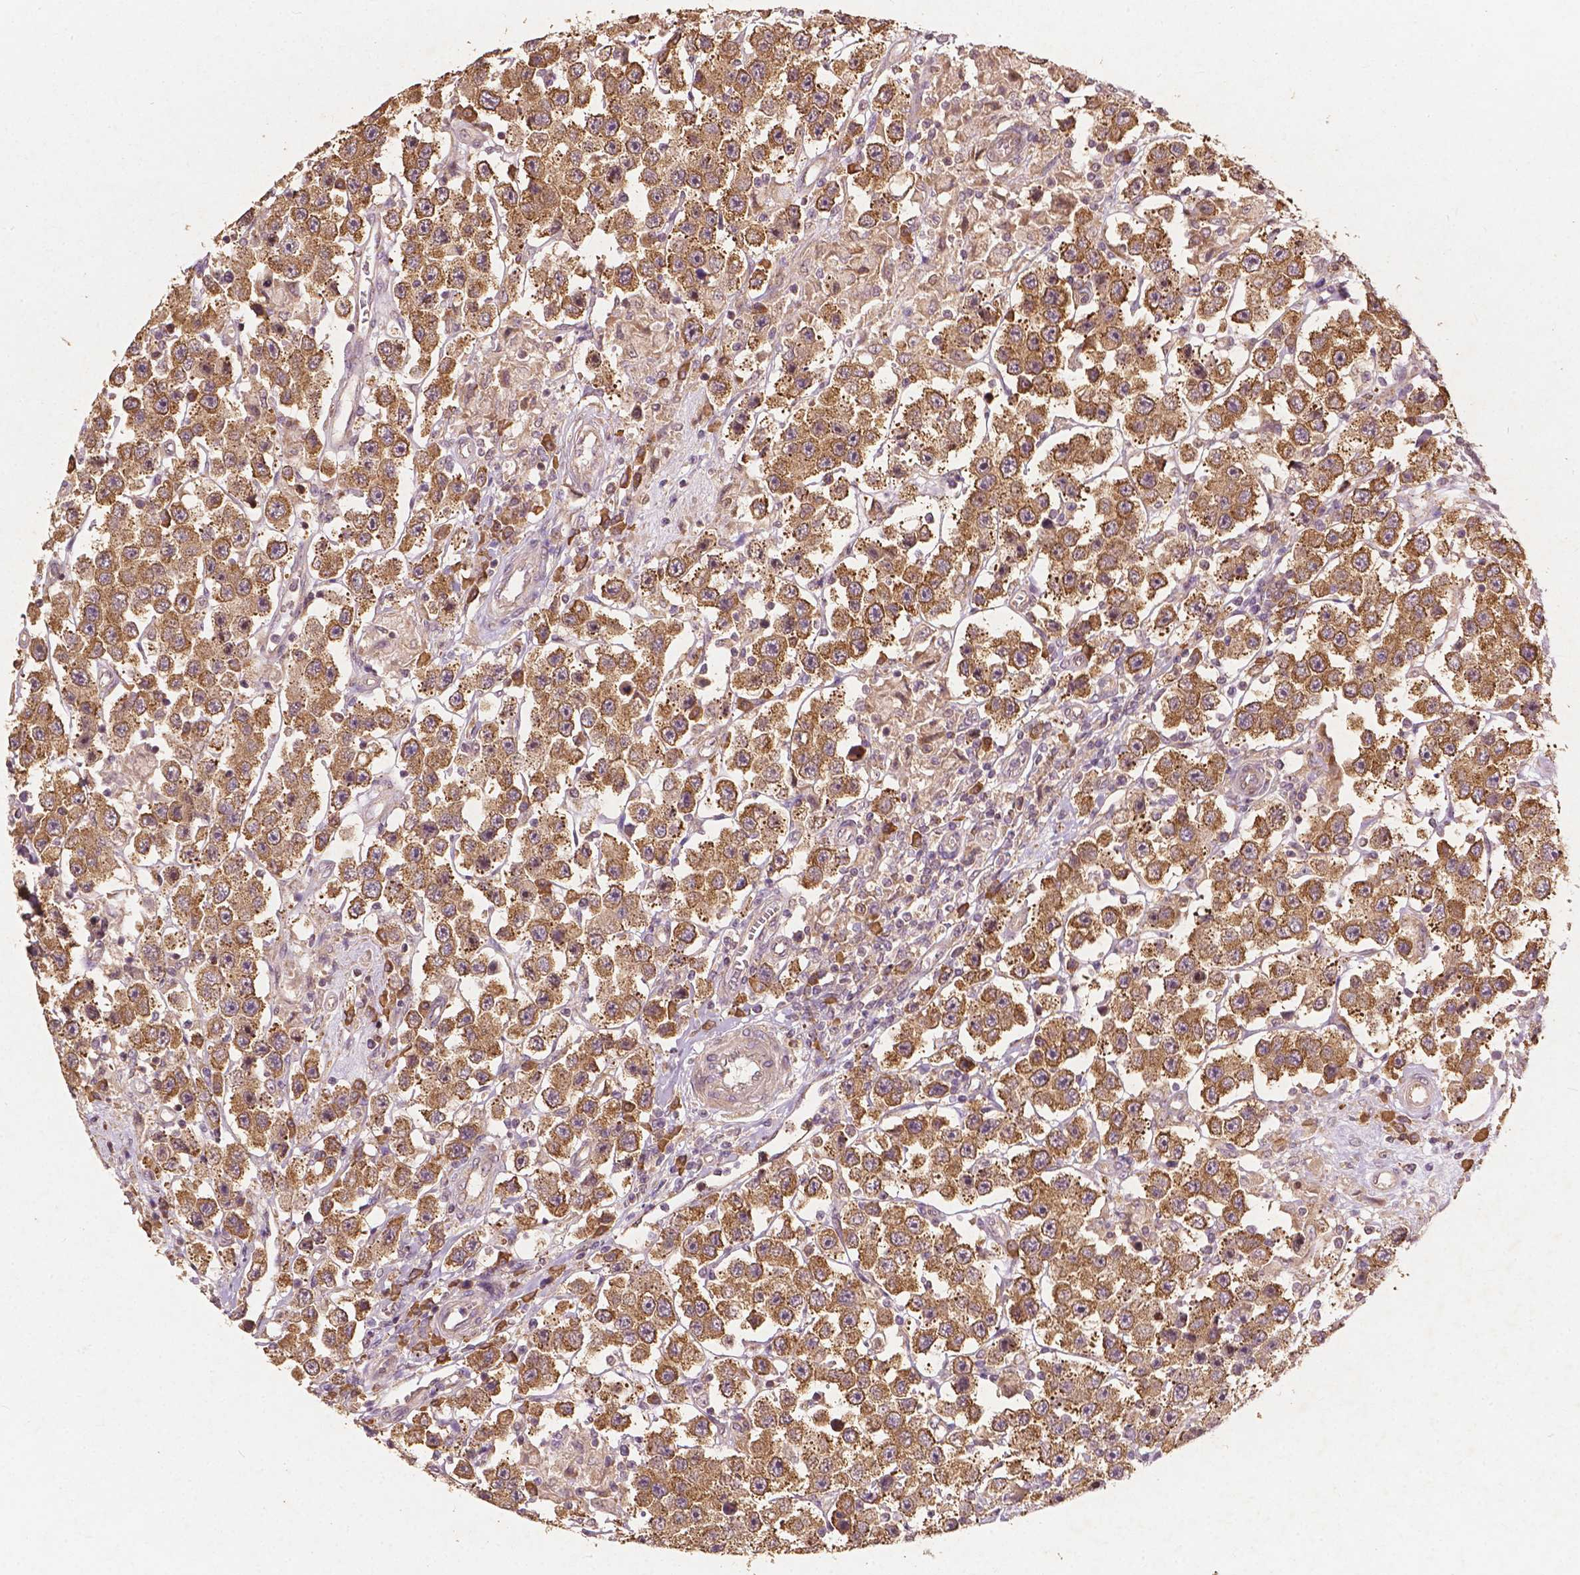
{"staining": {"intensity": "strong", "quantity": ">75%", "location": "cytoplasmic/membranous"}, "tissue": "testis cancer", "cell_type": "Tumor cells", "image_type": "cancer", "snomed": [{"axis": "morphology", "description": "Seminoma, NOS"}, {"axis": "topography", "description": "Testis"}], "caption": "DAB immunohistochemical staining of human testis cancer (seminoma) exhibits strong cytoplasmic/membranous protein positivity in about >75% of tumor cells.", "gene": "G3BP1", "patient": {"sex": "male", "age": 45}}